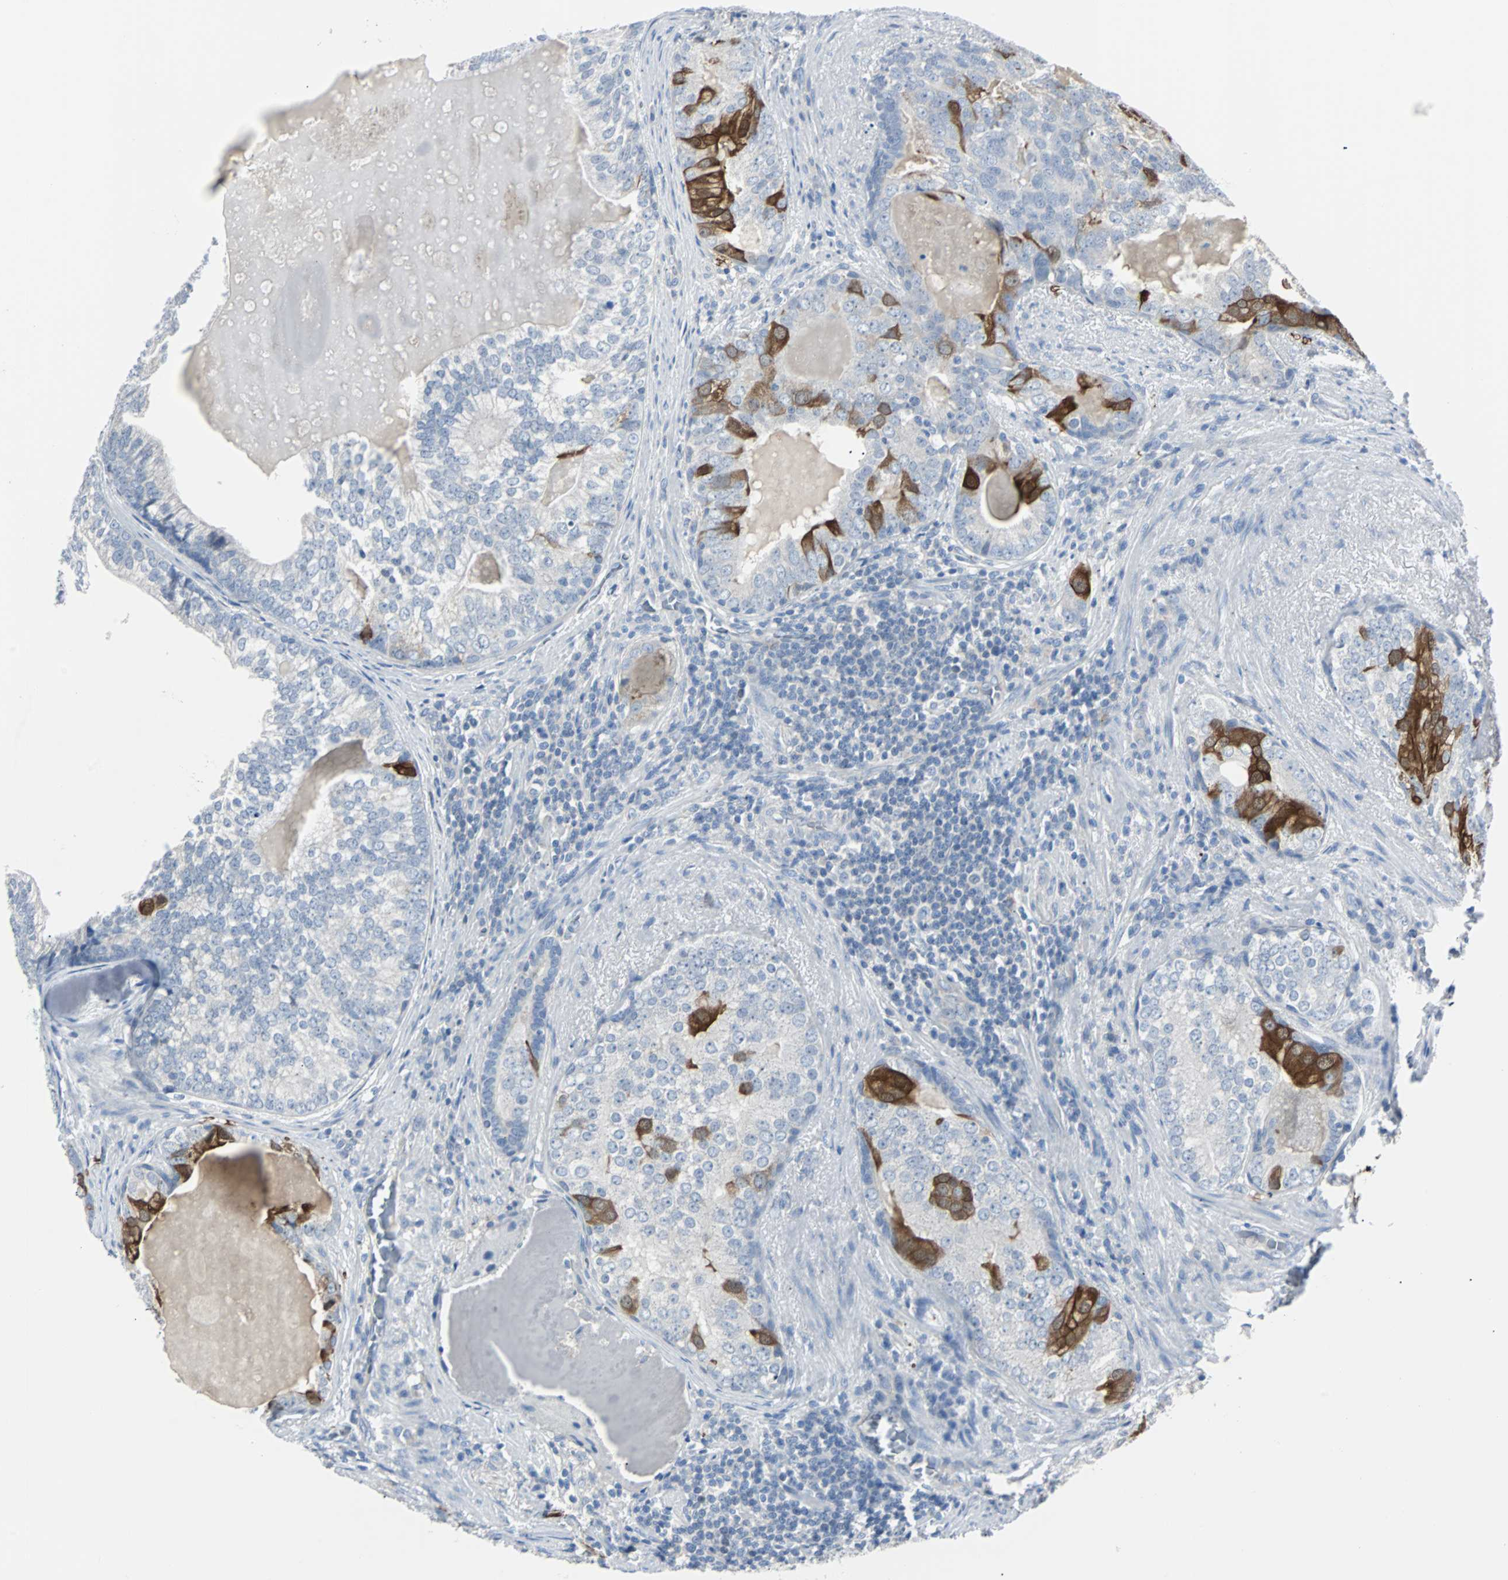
{"staining": {"intensity": "strong", "quantity": "<25%", "location": "cytoplasmic/membranous"}, "tissue": "prostate cancer", "cell_type": "Tumor cells", "image_type": "cancer", "snomed": [{"axis": "morphology", "description": "Adenocarcinoma, High grade"}, {"axis": "topography", "description": "Prostate"}], "caption": "Human prostate cancer (high-grade adenocarcinoma) stained for a protein (brown) shows strong cytoplasmic/membranous positive expression in approximately <25% of tumor cells.", "gene": "RASA1", "patient": {"sex": "male", "age": 66}}